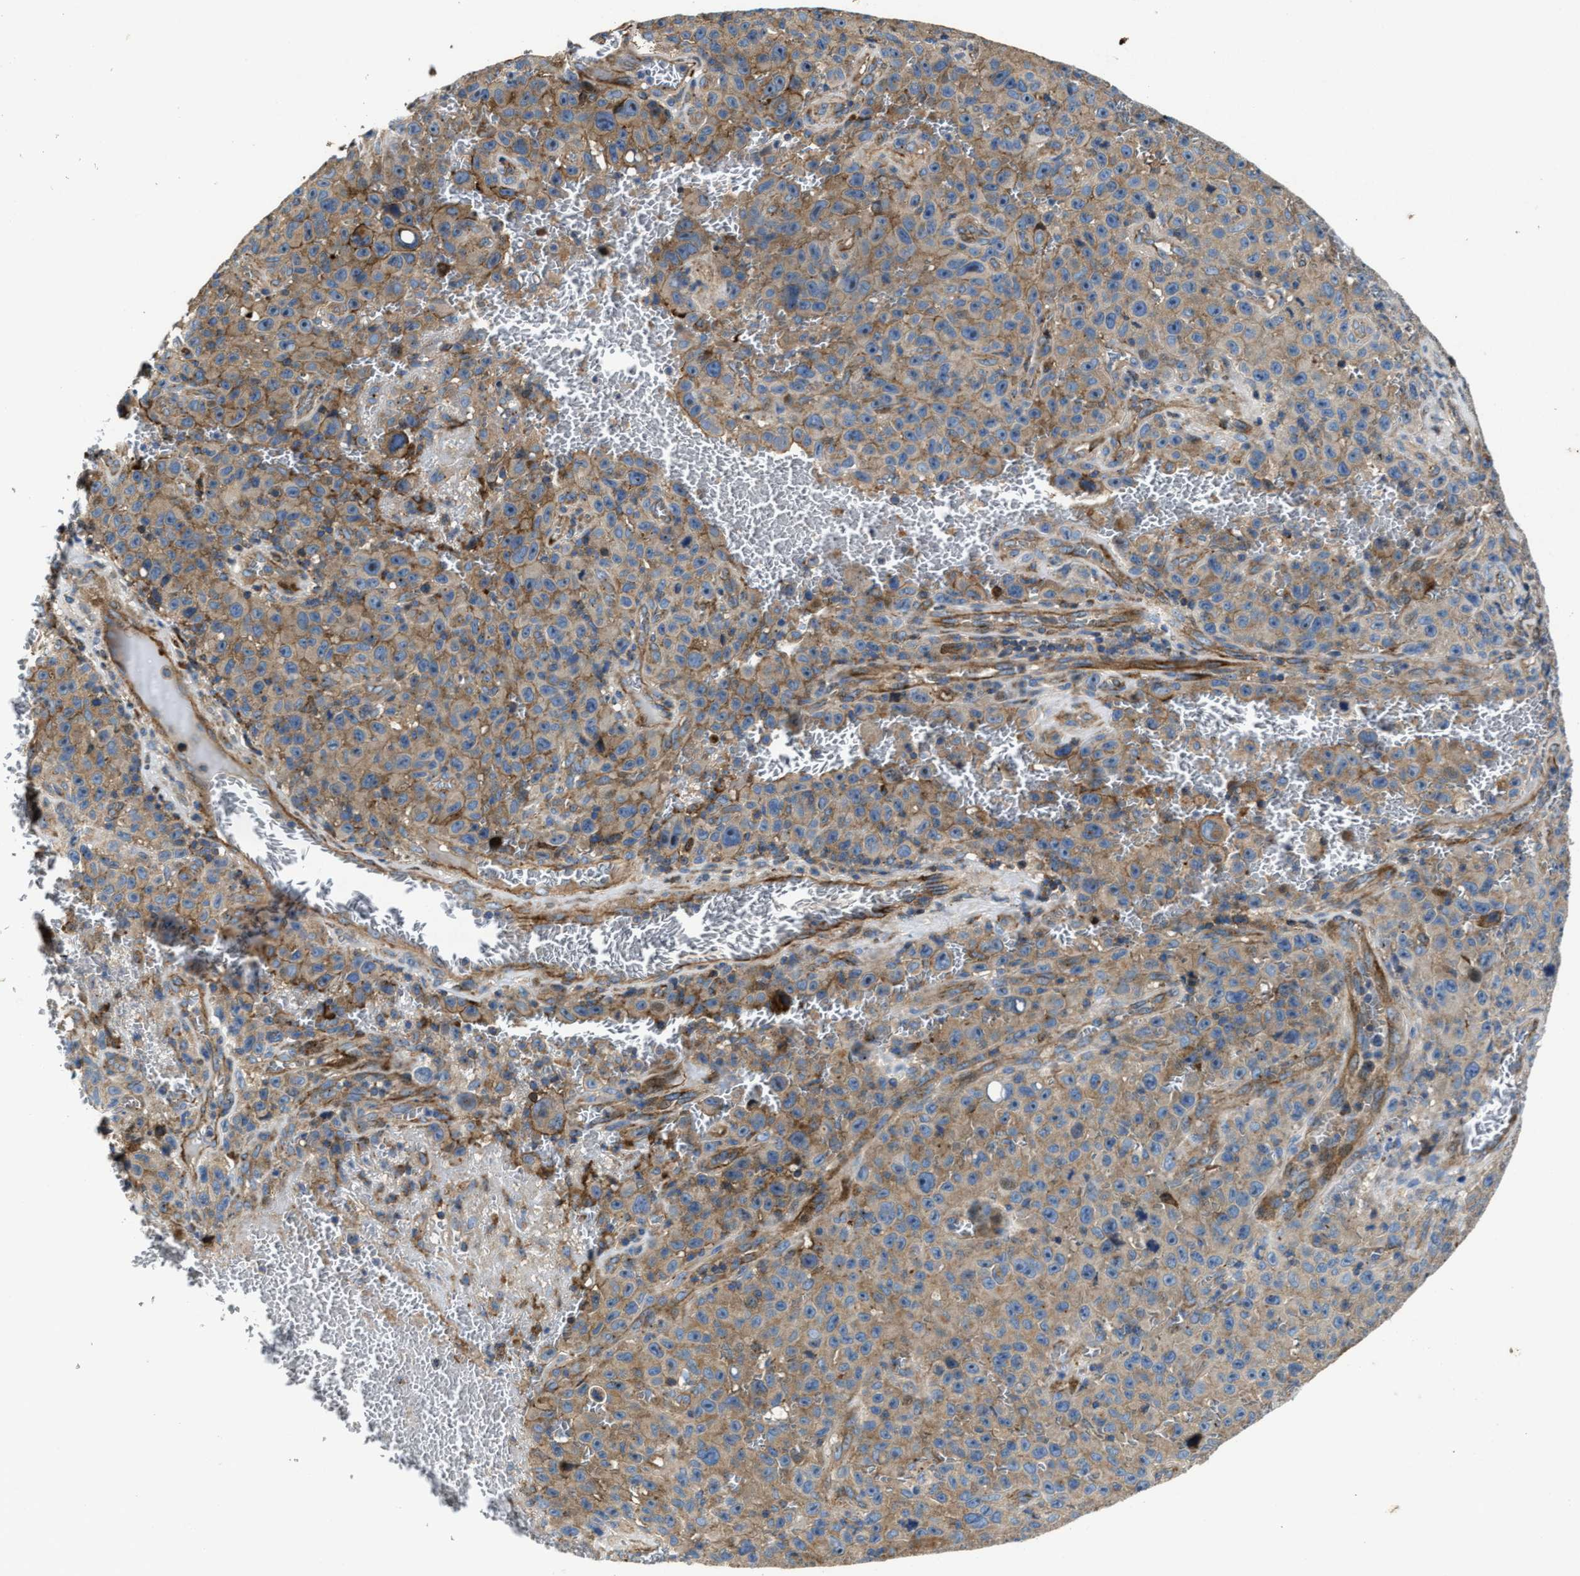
{"staining": {"intensity": "weak", "quantity": ">75%", "location": "cytoplasmic/membranous"}, "tissue": "melanoma", "cell_type": "Tumor cells", "image_type": "cancer", "snomed": [{"axis": "morphology", "description": "Malignant melanoma, NOS"}, {"axis": "topography", "description": "Skin"}], "caption": "A histopathology image showing weak cytoplasmic/membranous staining in approximately >75% of tumor cells in malignant melanoma, as visualized by brown immunohistochemical staining.", "gene": "PTAR1", "patient": {"sex": "female", "age": 82}}